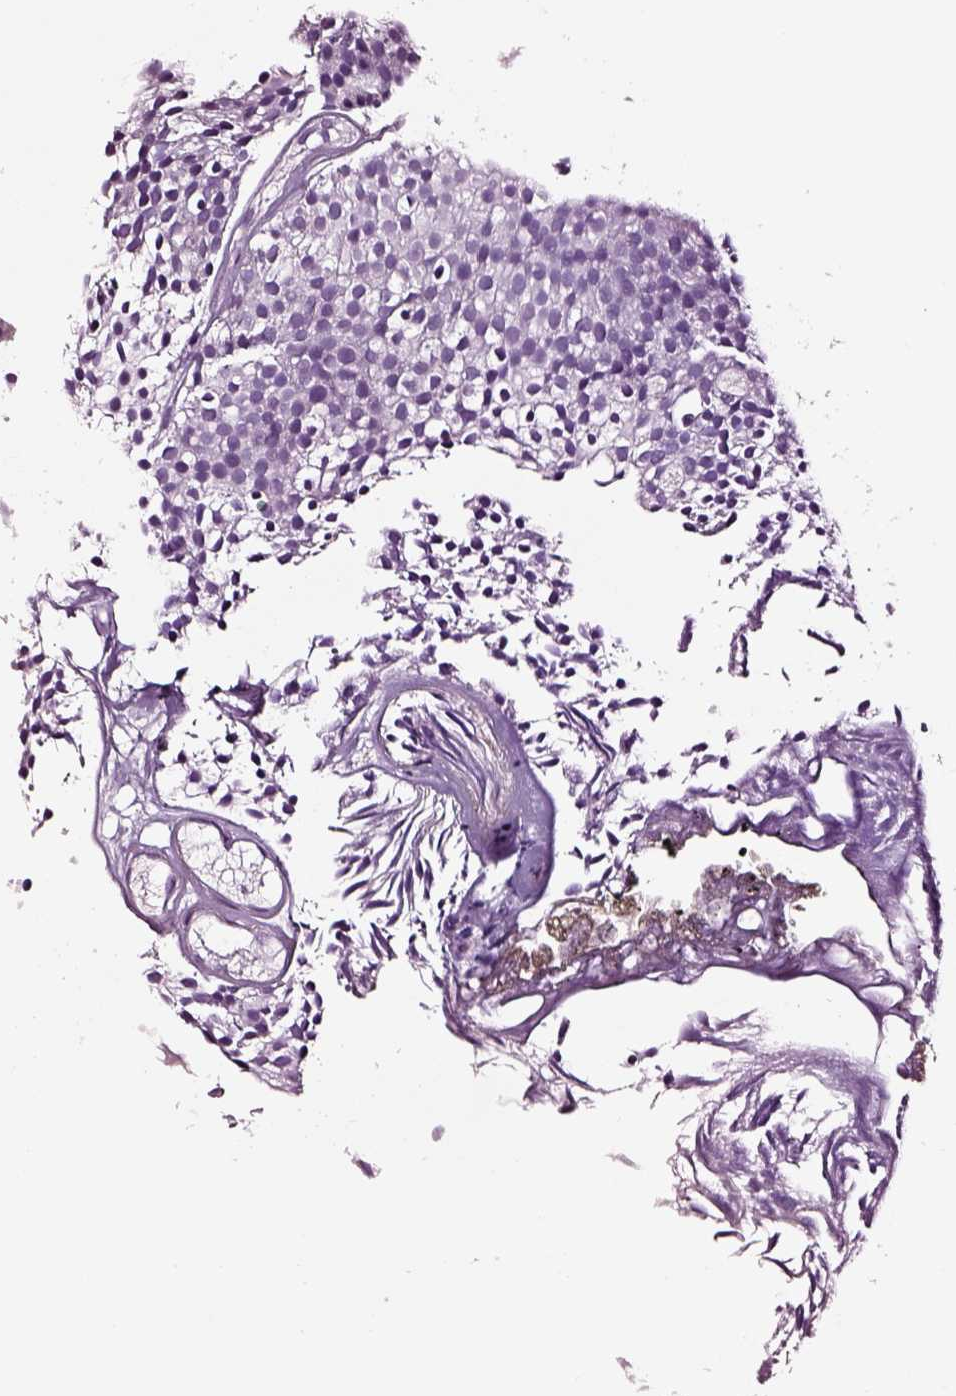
{"staining": {"intensity": "negative", "quantity": "none", "location": "none"}, "tissue": "urothelial cancer", "cell_type": "Tumor cells", "image_type": "cancer", "snomed": [{"axis": "morphology", "description": "Urothelial carcinoma, Low grade"}, {"axis": "topography", "description": "Urinary bladder"}], "caption": "Immunohistochemistry (IHC) micrograph of neoplastic tissue: urothelial cancer stained with DAB (3,3'-diaminobenzidine) shows no significant protein staining in tumor cells. The staining is performed using DAB brown chromogen with nuclei counter-stained in using hematoxylin.", "gene": "SOX10", "patient": {"sex": "male", "age": 63}}